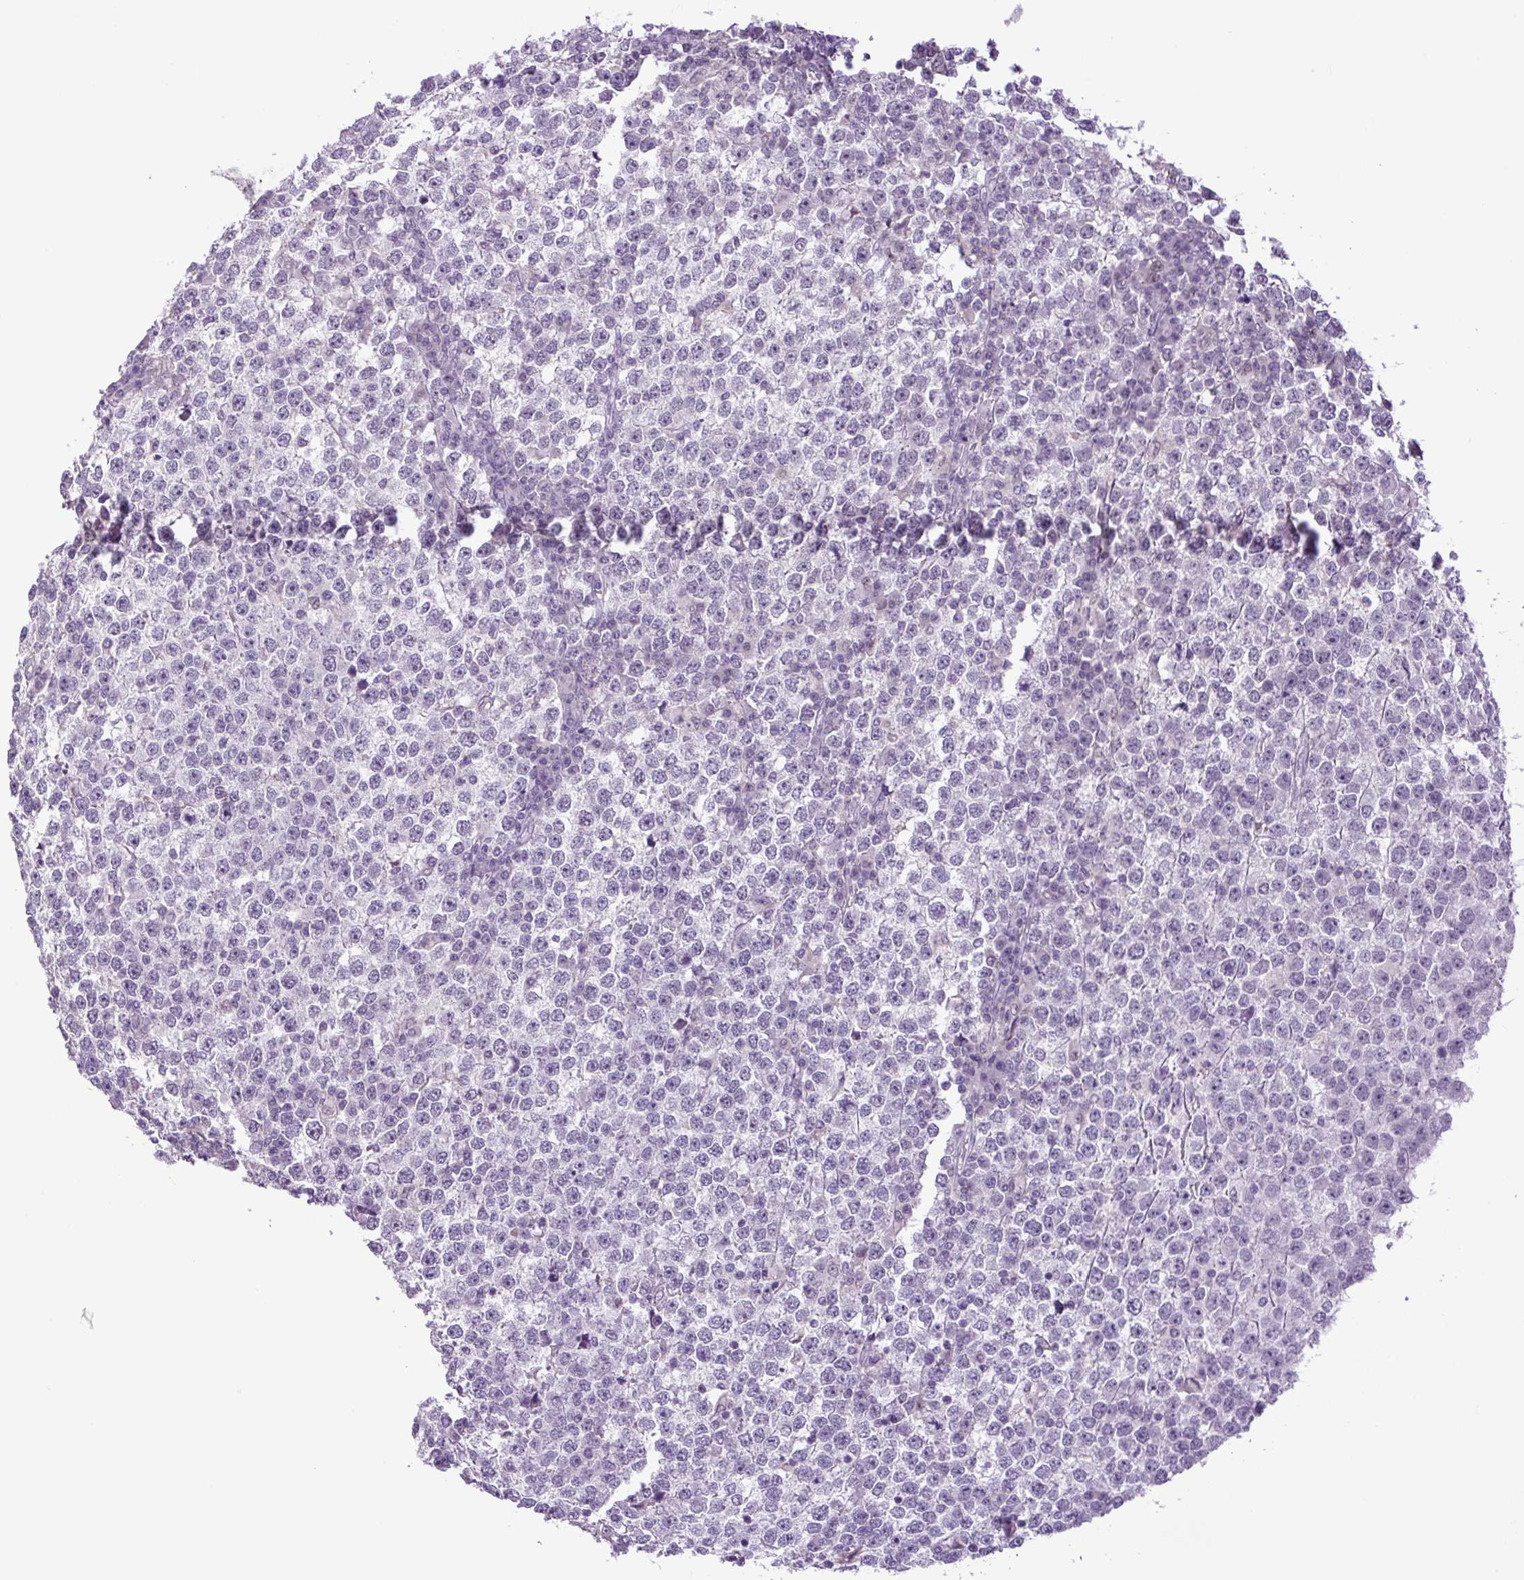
{"staining": {"intensity": "weak", "quantity": "<25%", "location": "nuclear"}, "tissue": "testis cancer", "cell_type": "Tumor cells", "image_type": "cancer", "snomed": [{"axis": "morphology", "description": "Seminoma, NOS"}, {"axis": "topography", "description": "Testis"}], "caption": "Tumor cells show no significant expression in testis cancer.", "gene": "KPNA1", "patient": {"sex": "male", "age": 65}}